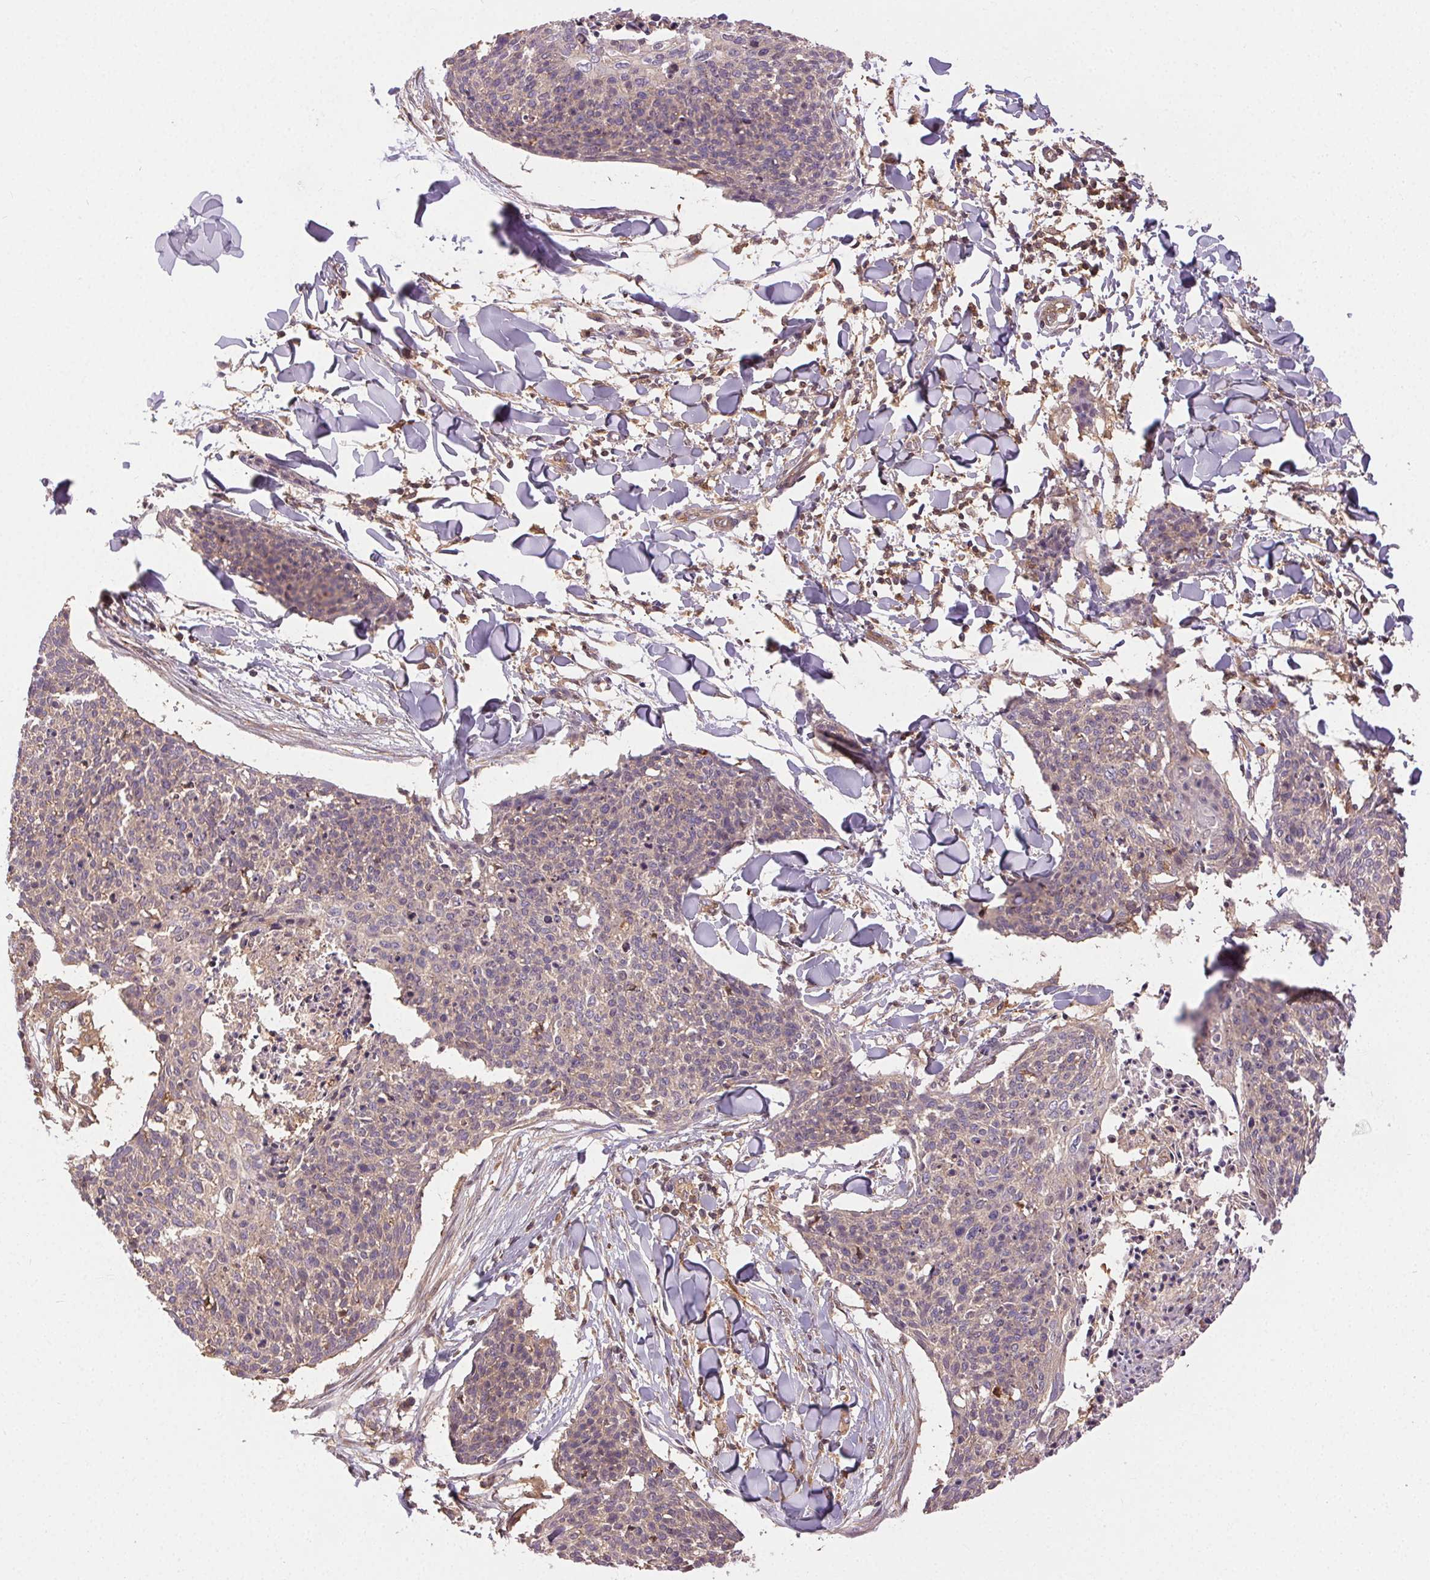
{"staining": {"intensity": "negative", "quantity": "none", "location": "none"}, "tissue": "skin cancer", "cell_type": "Tumor cells", "image_type": "cancer", "snomed": [{"axis": "morphology", "description": "Squamous cell carcinoma, NOS"}, {"axis": "topography", "description": "Skin"}, {"axis": "topography", "description": "Vulva"}], "caption": "Image shows no significant protein expression in tumor cells of squamous cell carcinoma (skin).", "gene": "GDI2", "patient": {"sex": "female", "age": 75}}